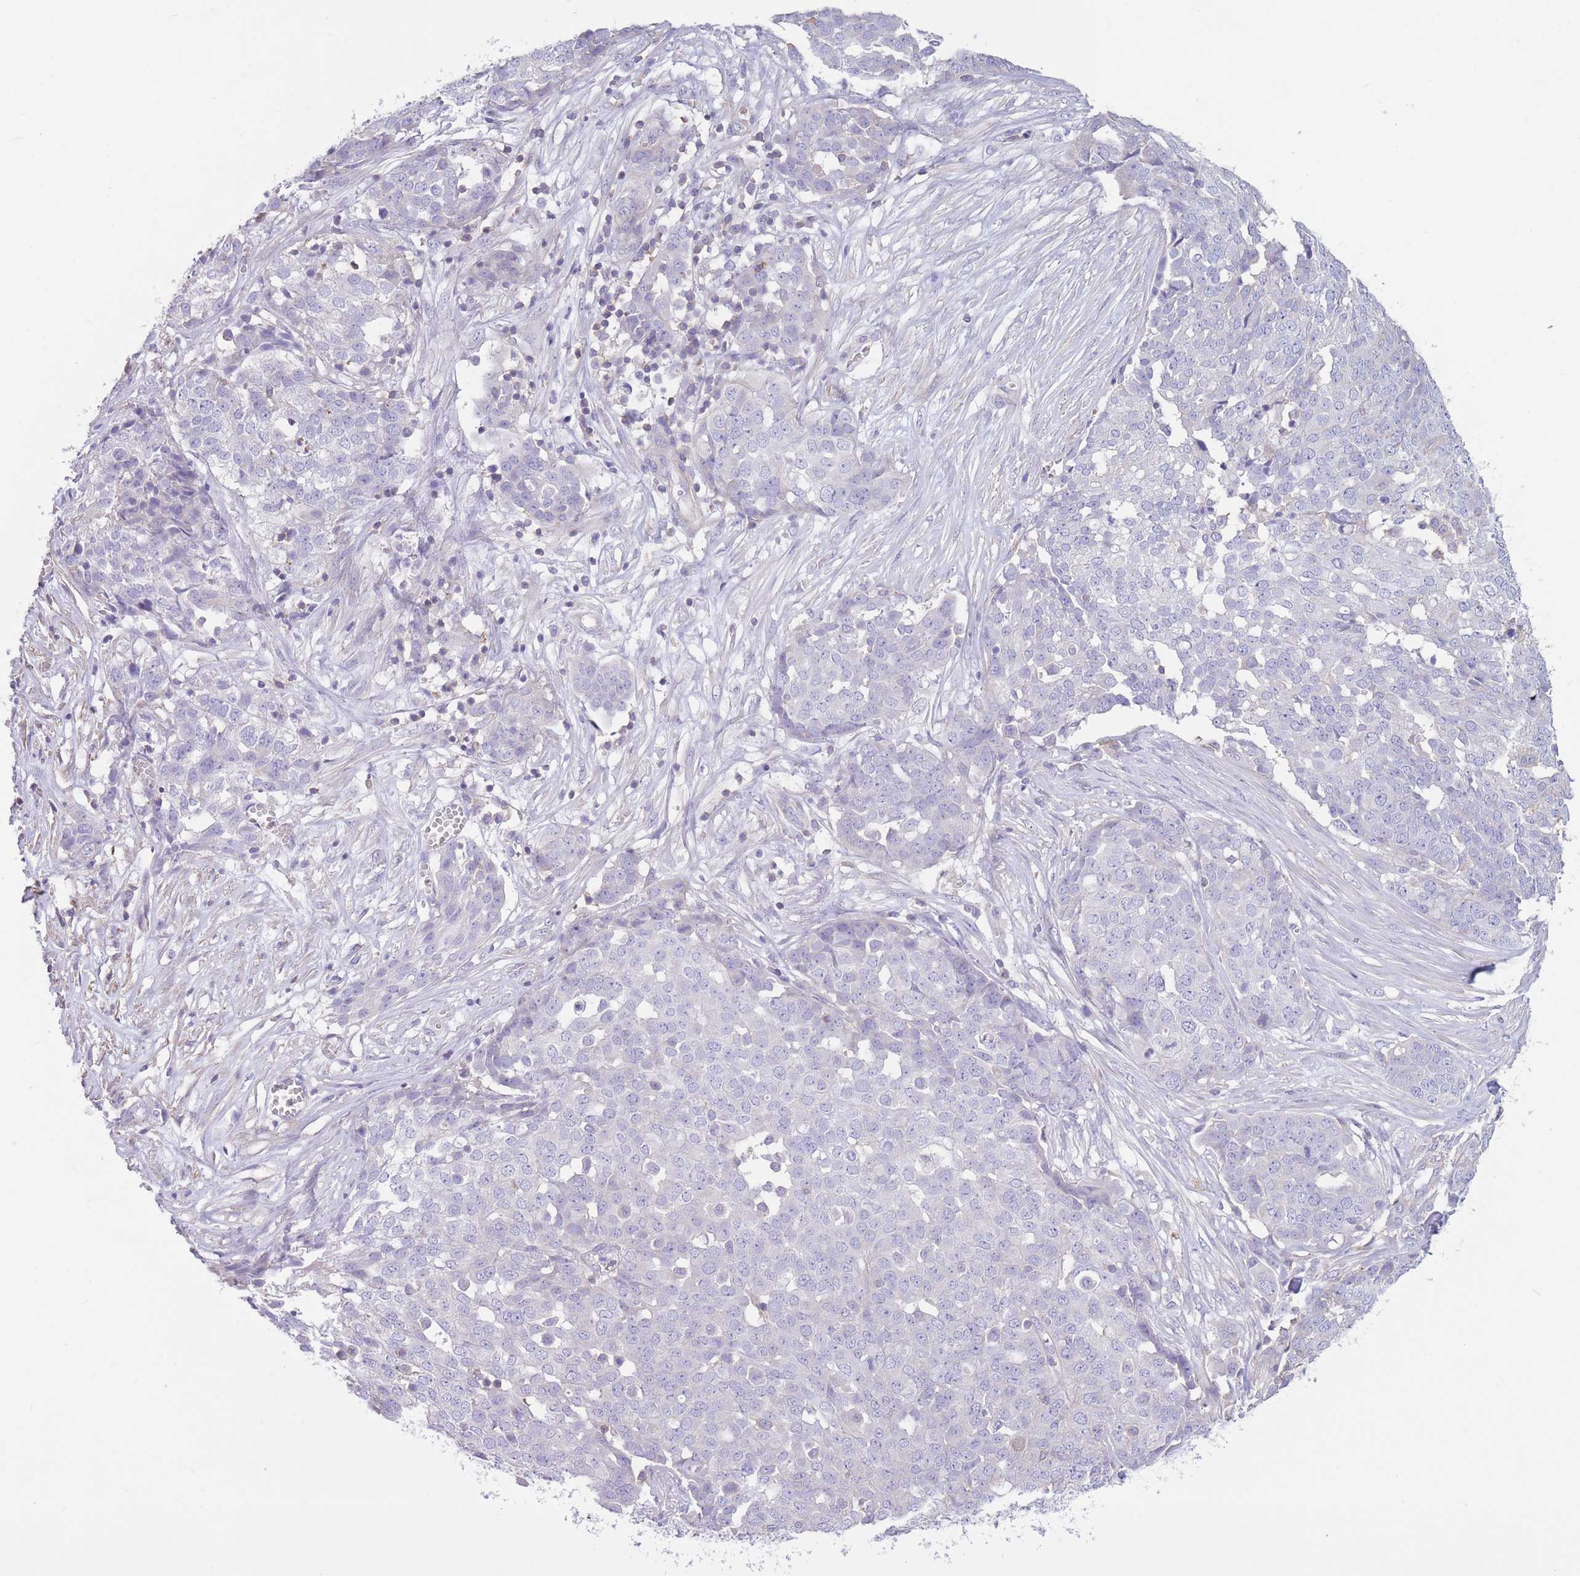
{"staining": {"intensity": "negative", "quantity": "none", "location": "none"}, "tissue": "ovarian cancer", "cell_type": "Tumor cells", "image_type": "cancer", "snomed": [{"axis": "morphology", "description": "Cystadenocarcinoma, serous, NOS"}, {"axis": "topography", "description": "Soft tissue"}, {"axis": "topography", "description": "Ovary"}], "caption": "Immunohistochemical staining of human ovarian cancer (serous cystadenocarcinoma) demonstrates no significant staining in tumor cells.", "gene": "PDHA1", "patient": {"sex": "female", "age": 57}}